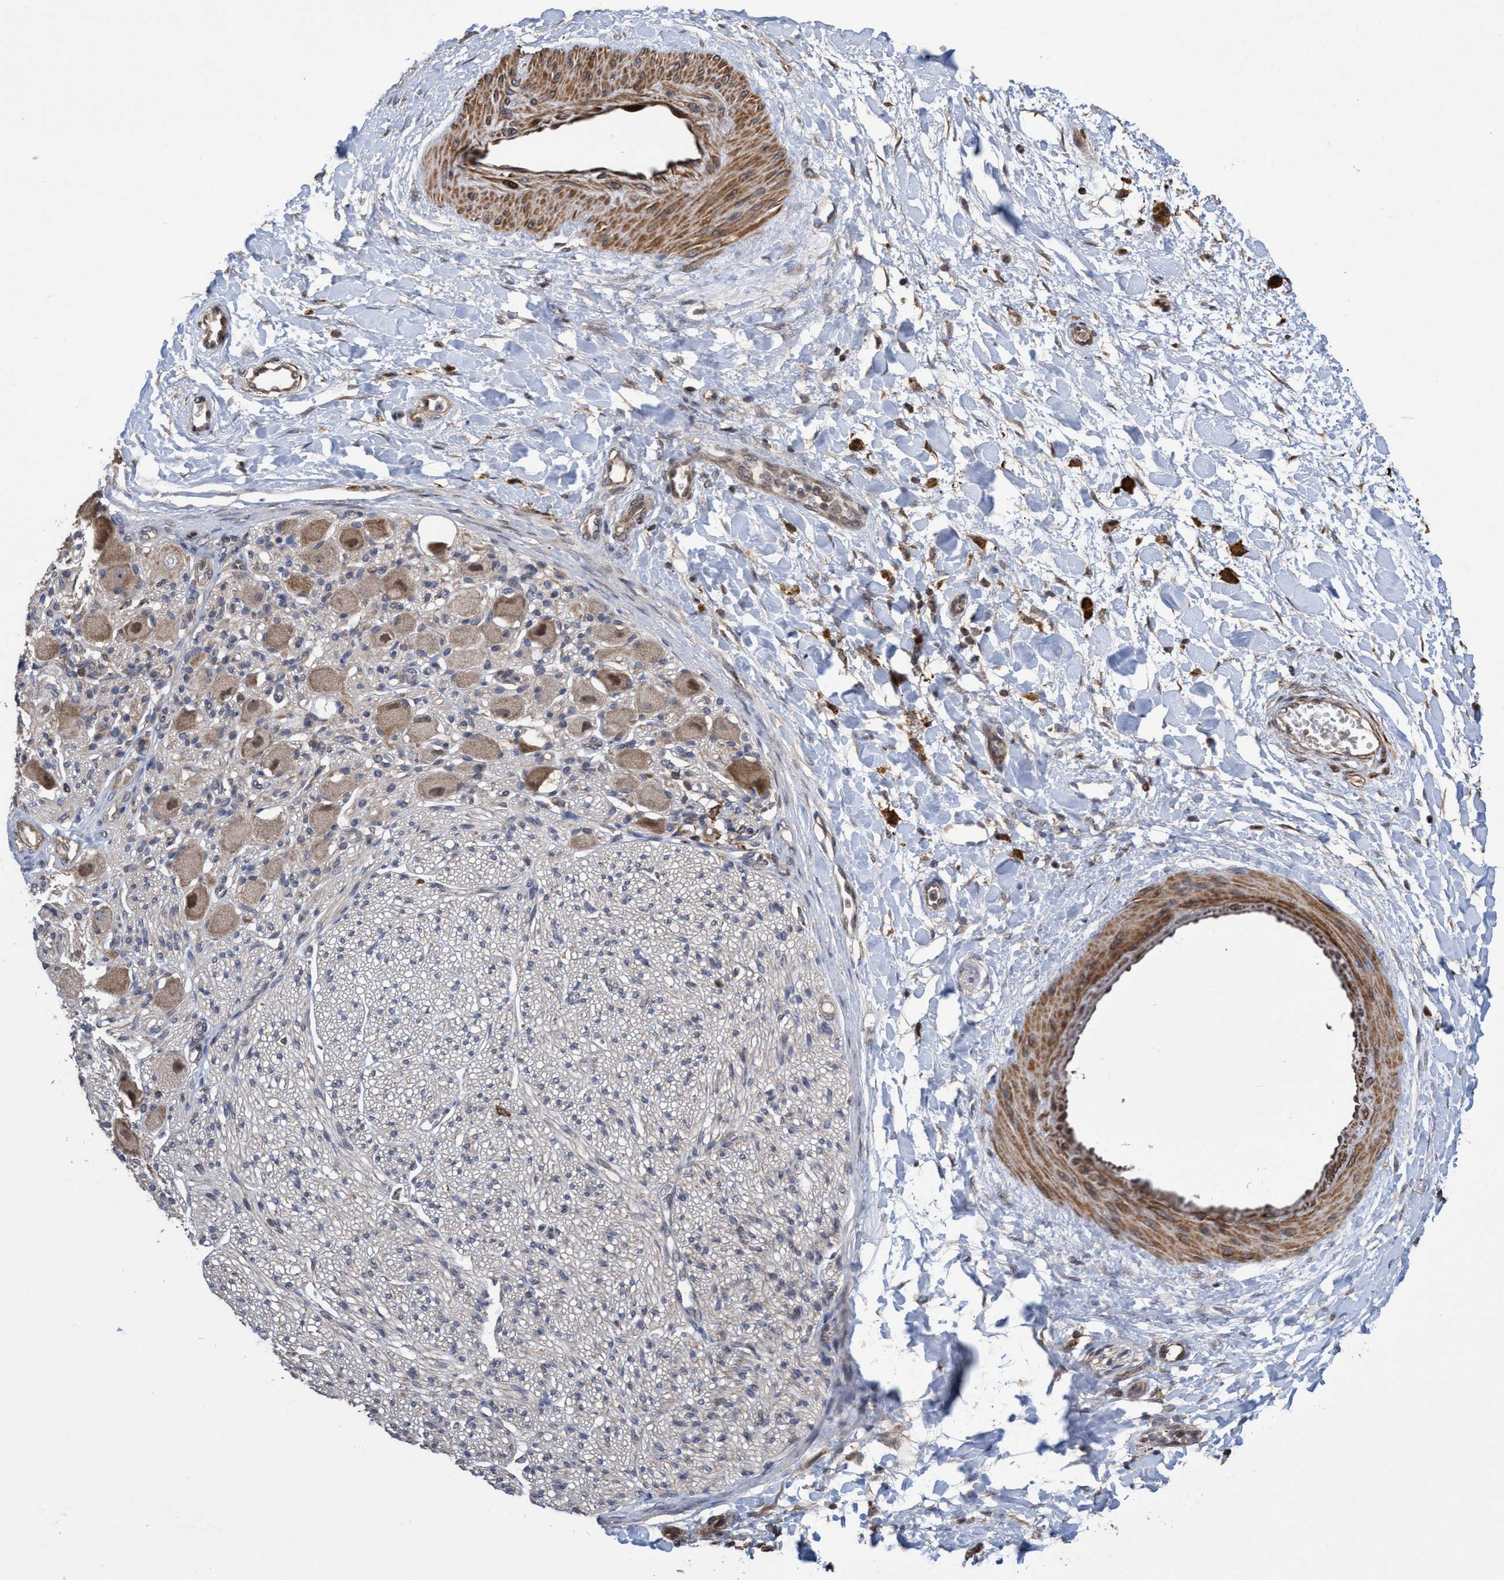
{"staining": {"intensity": "moderate", "quantity": ">75%", "location": "cytoplasmic/membranous"}, "tissue": "adipose tissue", "cell_type": "Adipocytes", "image_type": "normal", "snomed": [{"axis": "morphology", "description": "Normal tissue, NOS"}, {"axis": "topography", "description": "Kidney"}, {"axis": "topography", "description": "Peripheral nerve tissue"}], "caption": "This is a histology image of immunohistochemistry staining of unremarkable adipose tissue, which shows moderate expression in the cytoplasmic/membranous of adipocytes.", "gene": "SLBP", "patient": {"sex": "male", "age": 7}}